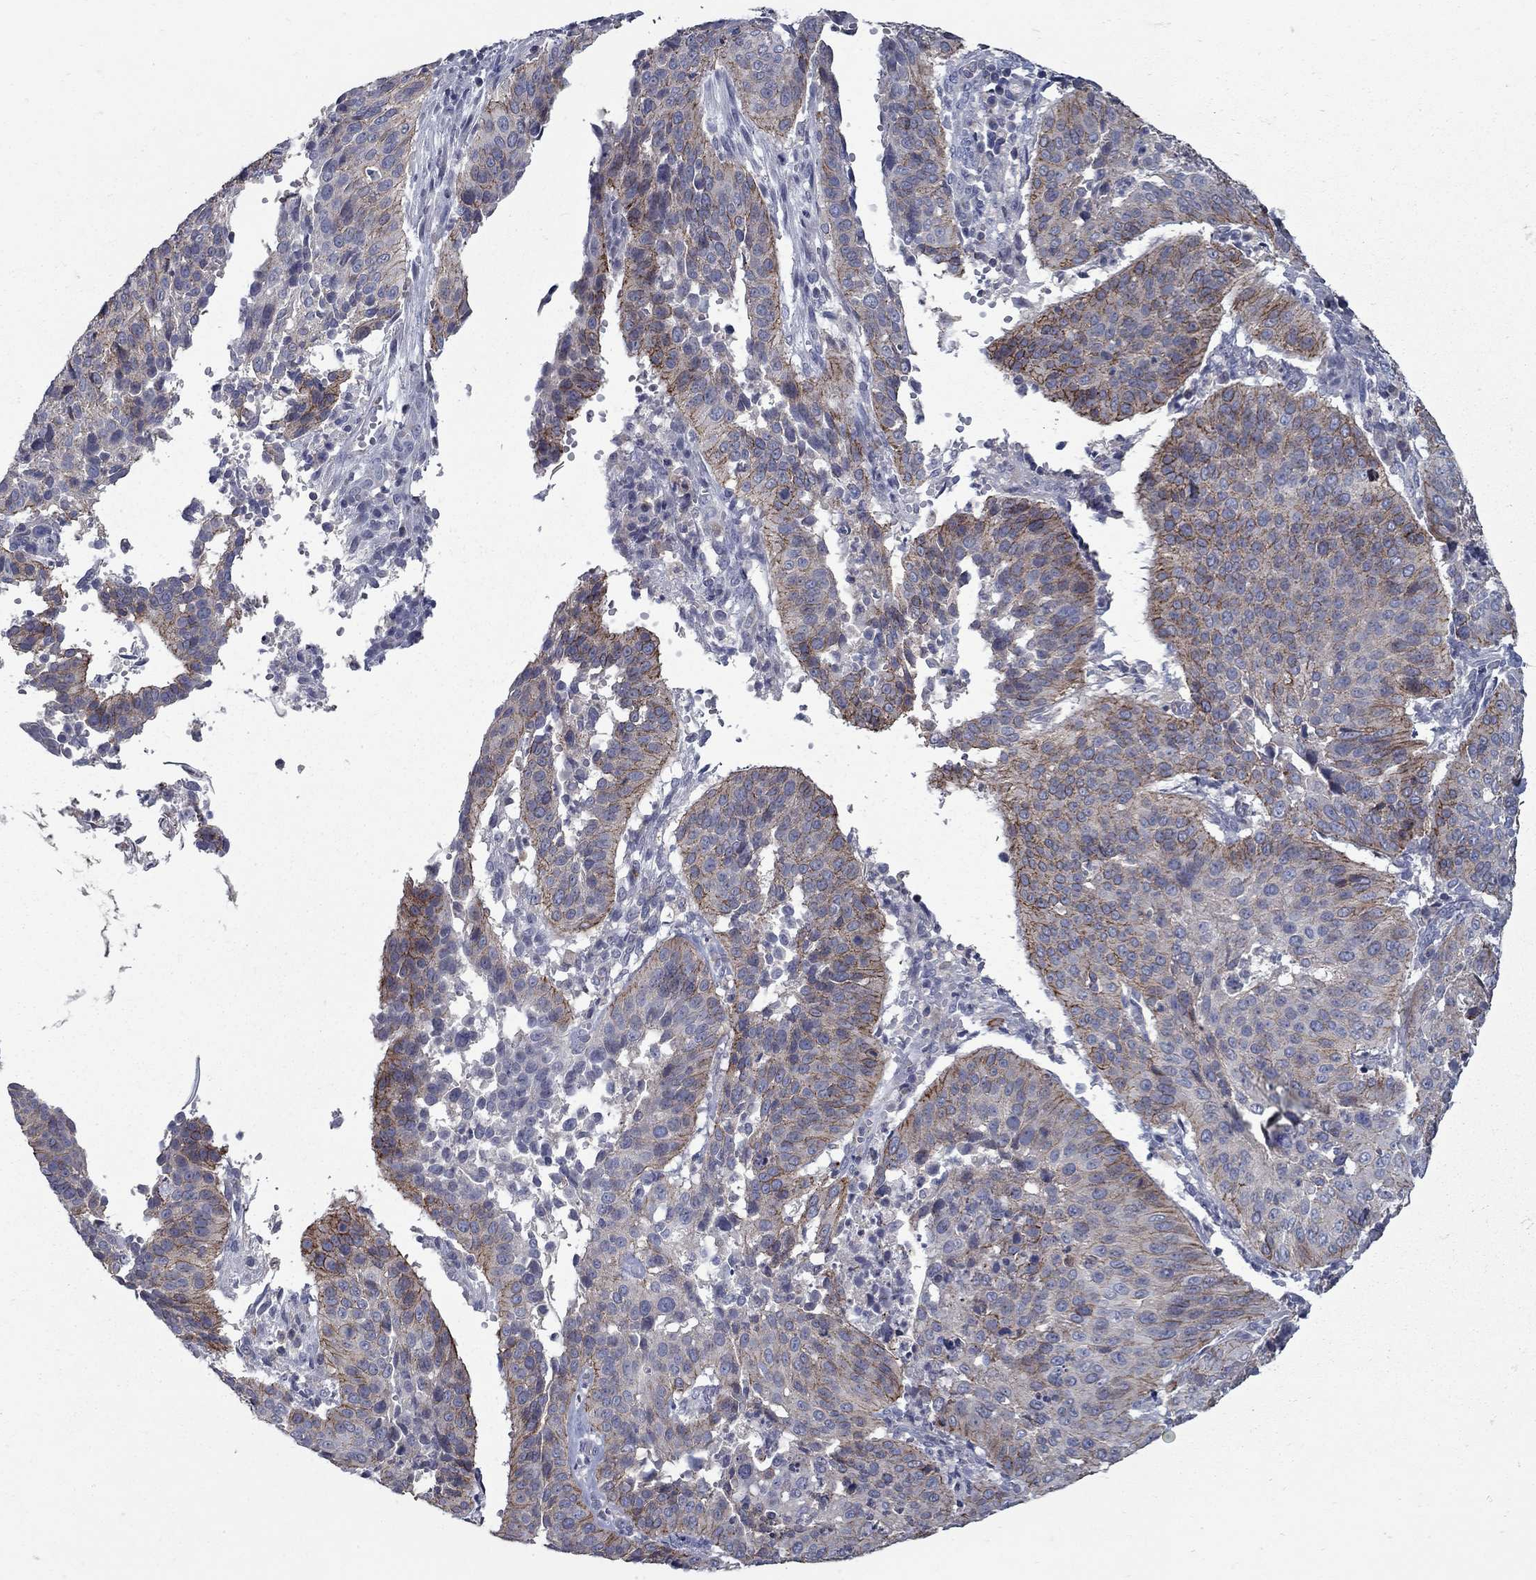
{"staining": {"intensity": "strong", "quantity": "25%-75%", "location": "cytoplasmic/membranous"}, "tissue": "cervical cancer", "cell_type": "Tumor cells", "image_type": "cancer", "snomed": [{"axis": "morphology", "description": "Normal tissue, NOS"}, {"axis": "morphology", "description": "Squamous cell carcinoma, NOS"}, {"axis": "topography", "description": "Cervix"}], "caption": "Cervical cancer stained with DAB IHC exhibits high levels of strong cytoplasmic/membranous positivity in about 25%-75% of tumor cells. Using DAB (3,3'-diaminobenzidine) (brown) and hematoxylin (blue) stains, captured at high magnification using brightfield microscopy.", "gene": "KIAA0319L", "patient": {"sex": "female", "age": 39}}